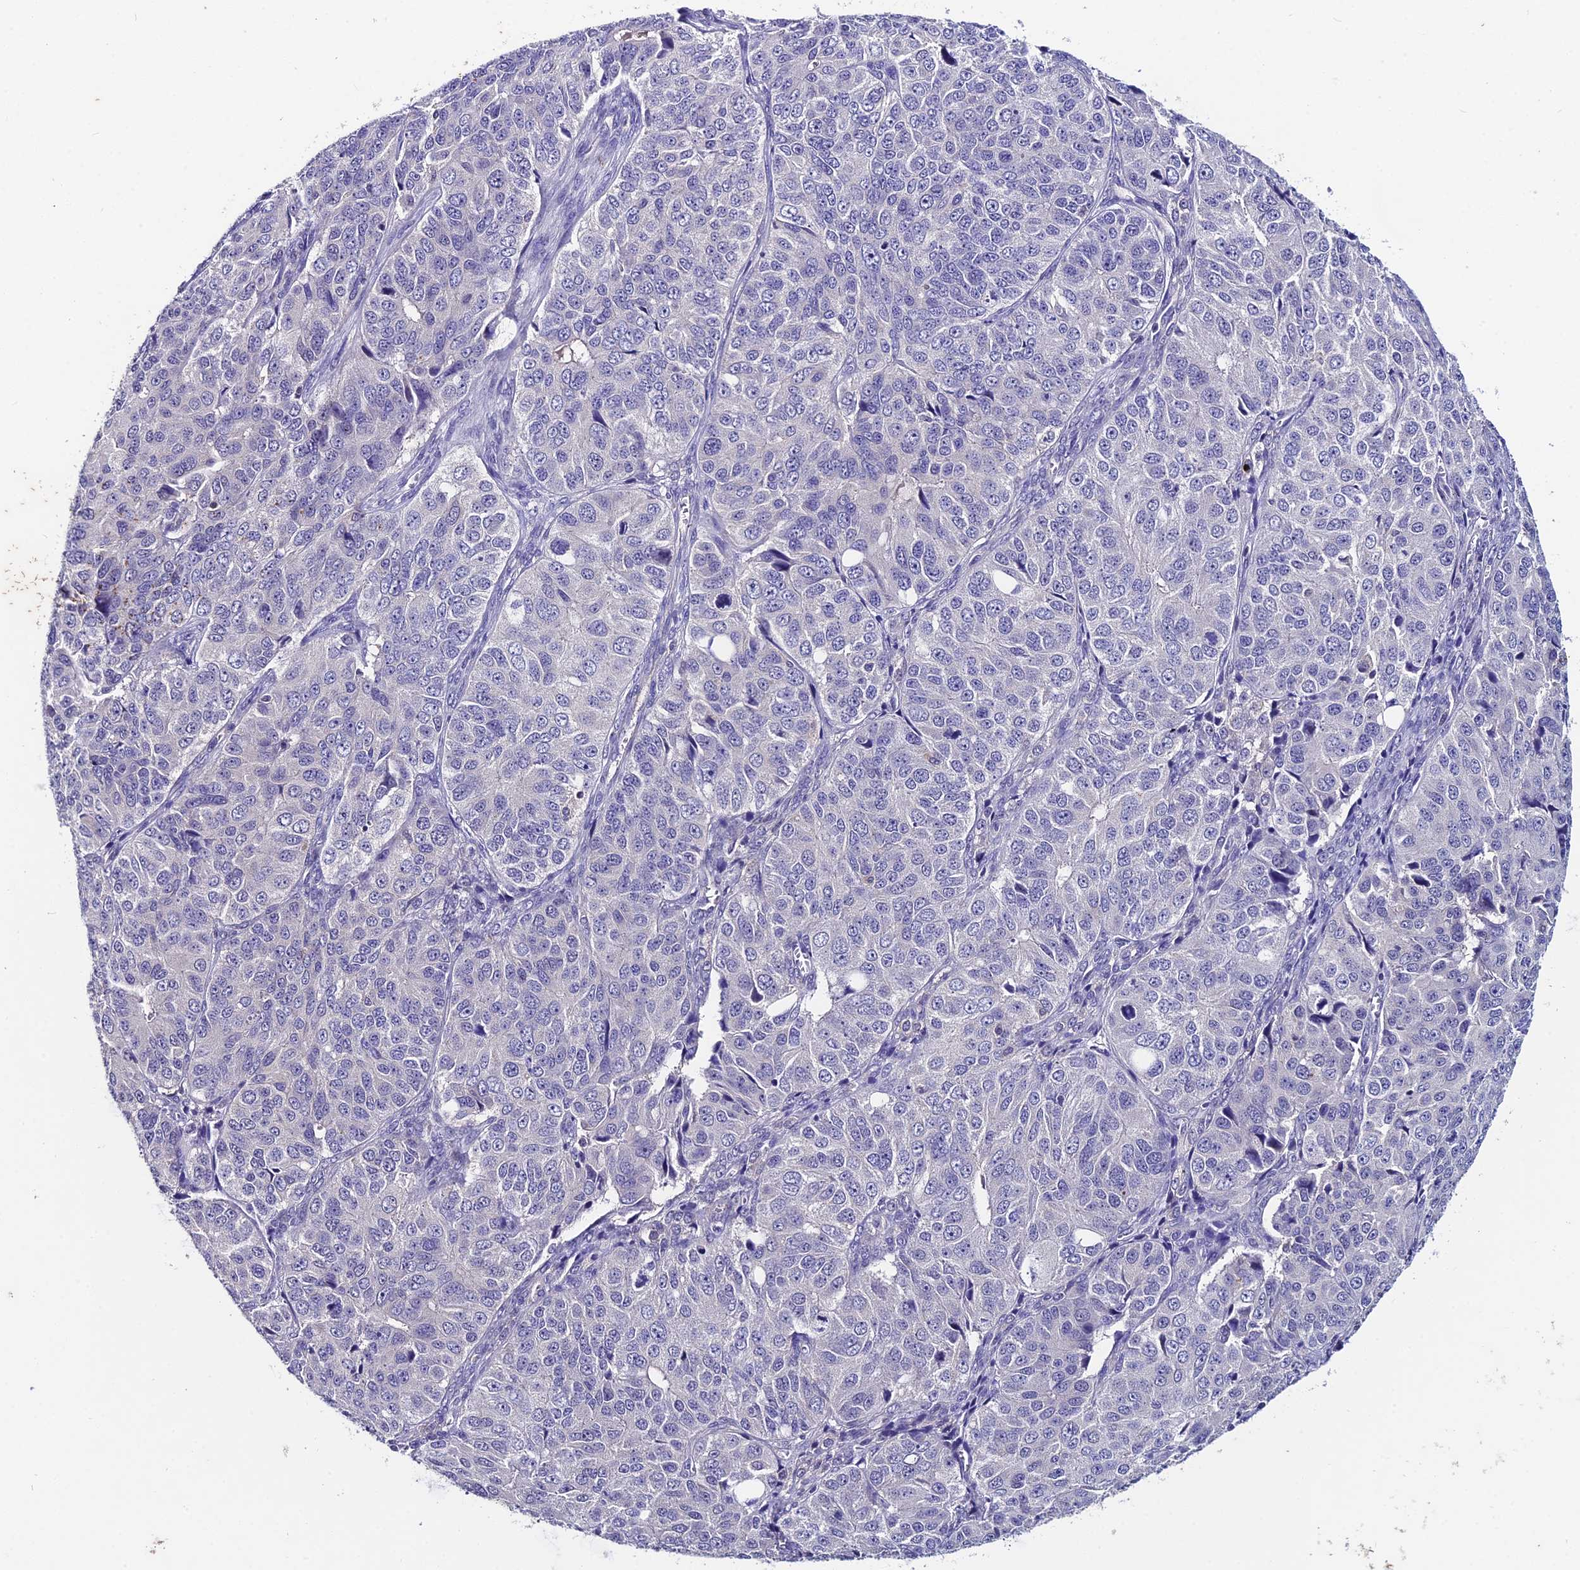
{"staining": {"intensity": "negative", "quantity": "none", "location": "none"}, "tissue": "ovarian cancer", "cell_type": "Tumor cells", "image_type": "cancer", "snomed": [{"axis": "morphology", "description": "Carcinoma, endometroid"}, {"axis": "topography", "description": "Ovary"}], "caption": "Immunohistochemical staining of ovarian endometroid carcinoma demonstrates no significant expression in tumor cells. Brightfield microscopy of IHC stained with DAB (3,3'-diaminobenzidine) (brown) and hematoxylin (blue), captured at high magnification.", "gene": "LGALS7", "patient": {"sex": "female", "age": 51}}